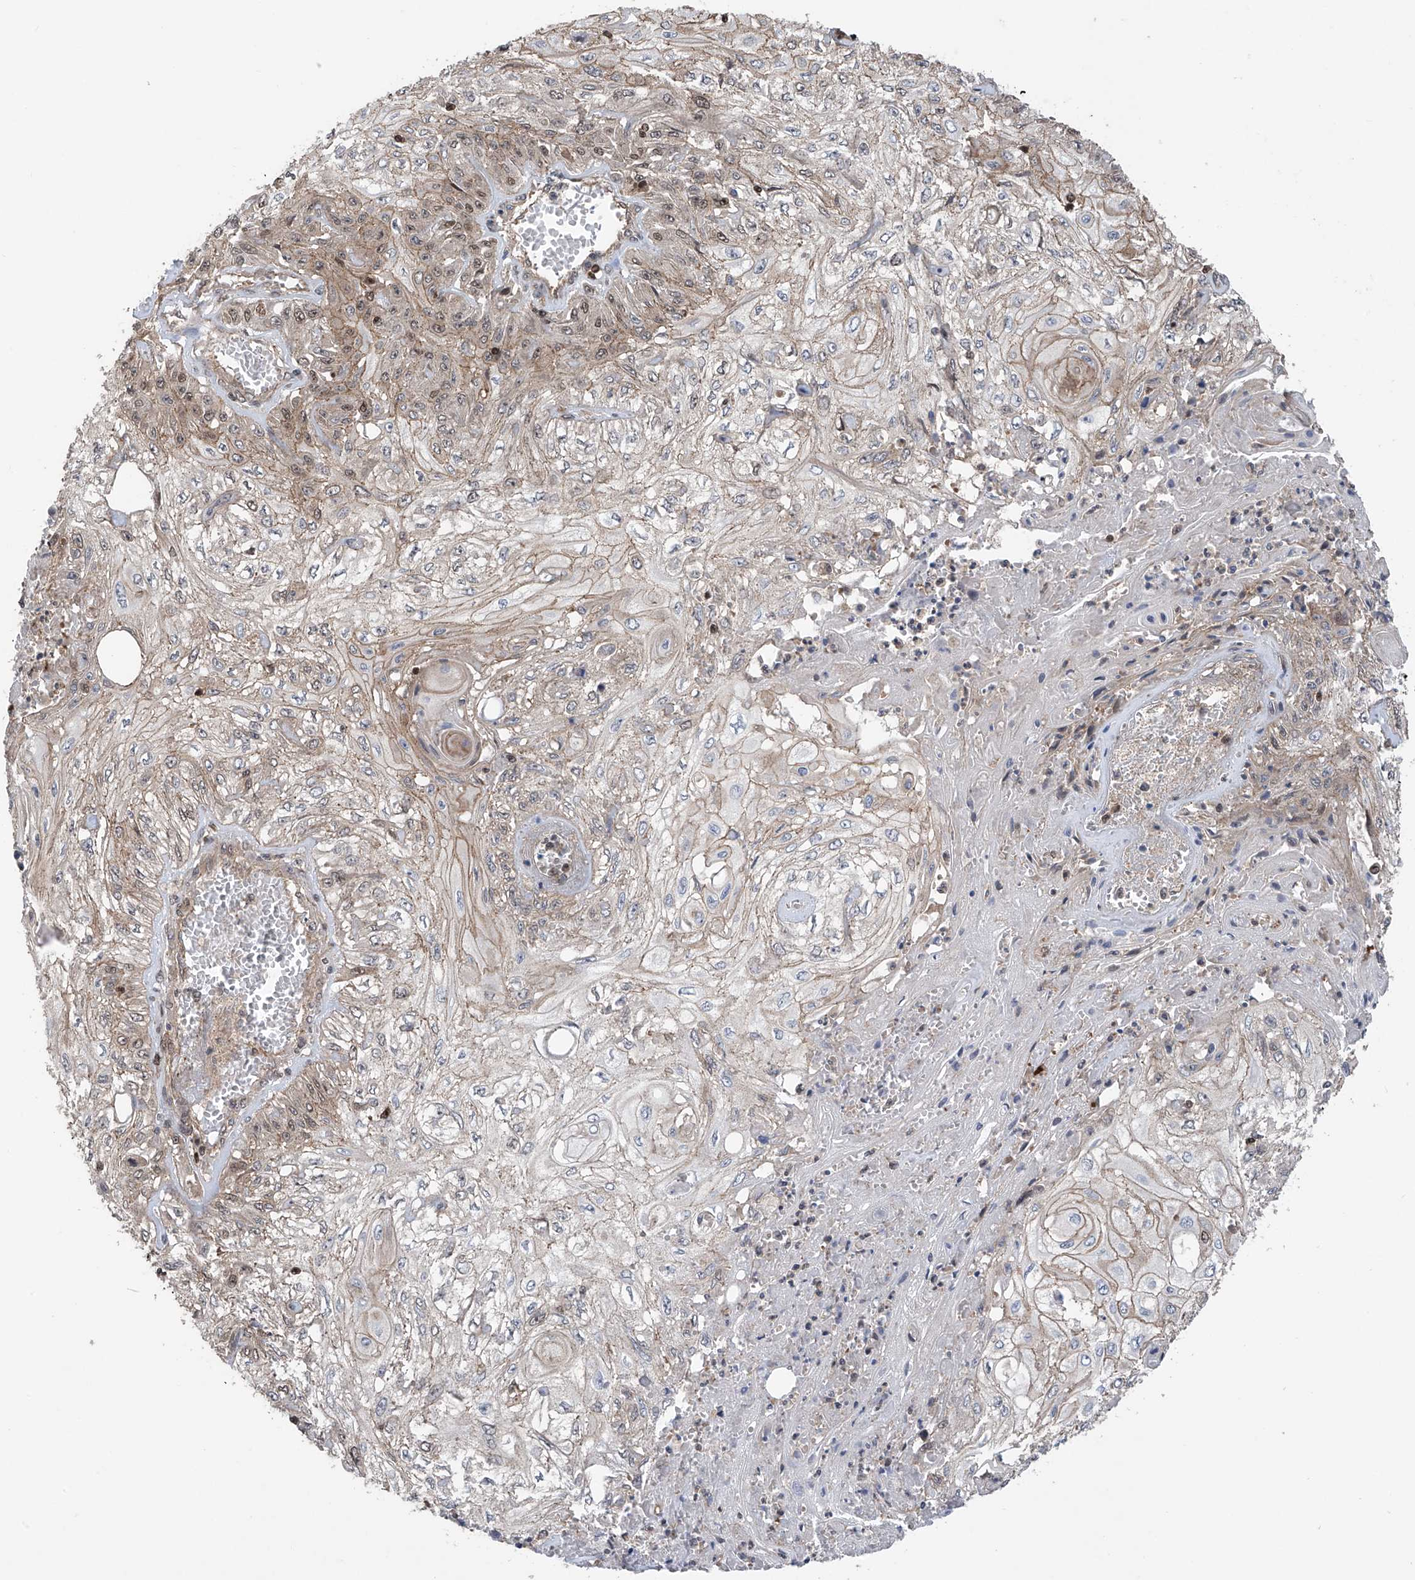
{"staining": {"intensity": "moderate", "quantity": "25%-75%", "location": "cytoplasmic/membranous,nuclear"}, "tissue": "skin cancer", "cell_type": "Tumor cells", "image_type": "cancer", "snomed": [{"axis": "morphology", "description": "Squamous cell carcinoma, NOS"}, {"axis": "morphology", "description": "Squamous cell carcinoma, metastatic, NOS"}, {"axis": "topography", "description": "Skin"}, {"axis": "topography", "description": "Lymph node"}], "caption": "IHC histopathology image of skin squamous cell carcinoma stained for a protein (brown), which demonstrates medium levels of moderate cytoplasmic/membranous and nuclear expression in about 25%-75% of tumor cells.", "gene": "DNAJC9", "patient": {"sex": "male", "age": 75}}